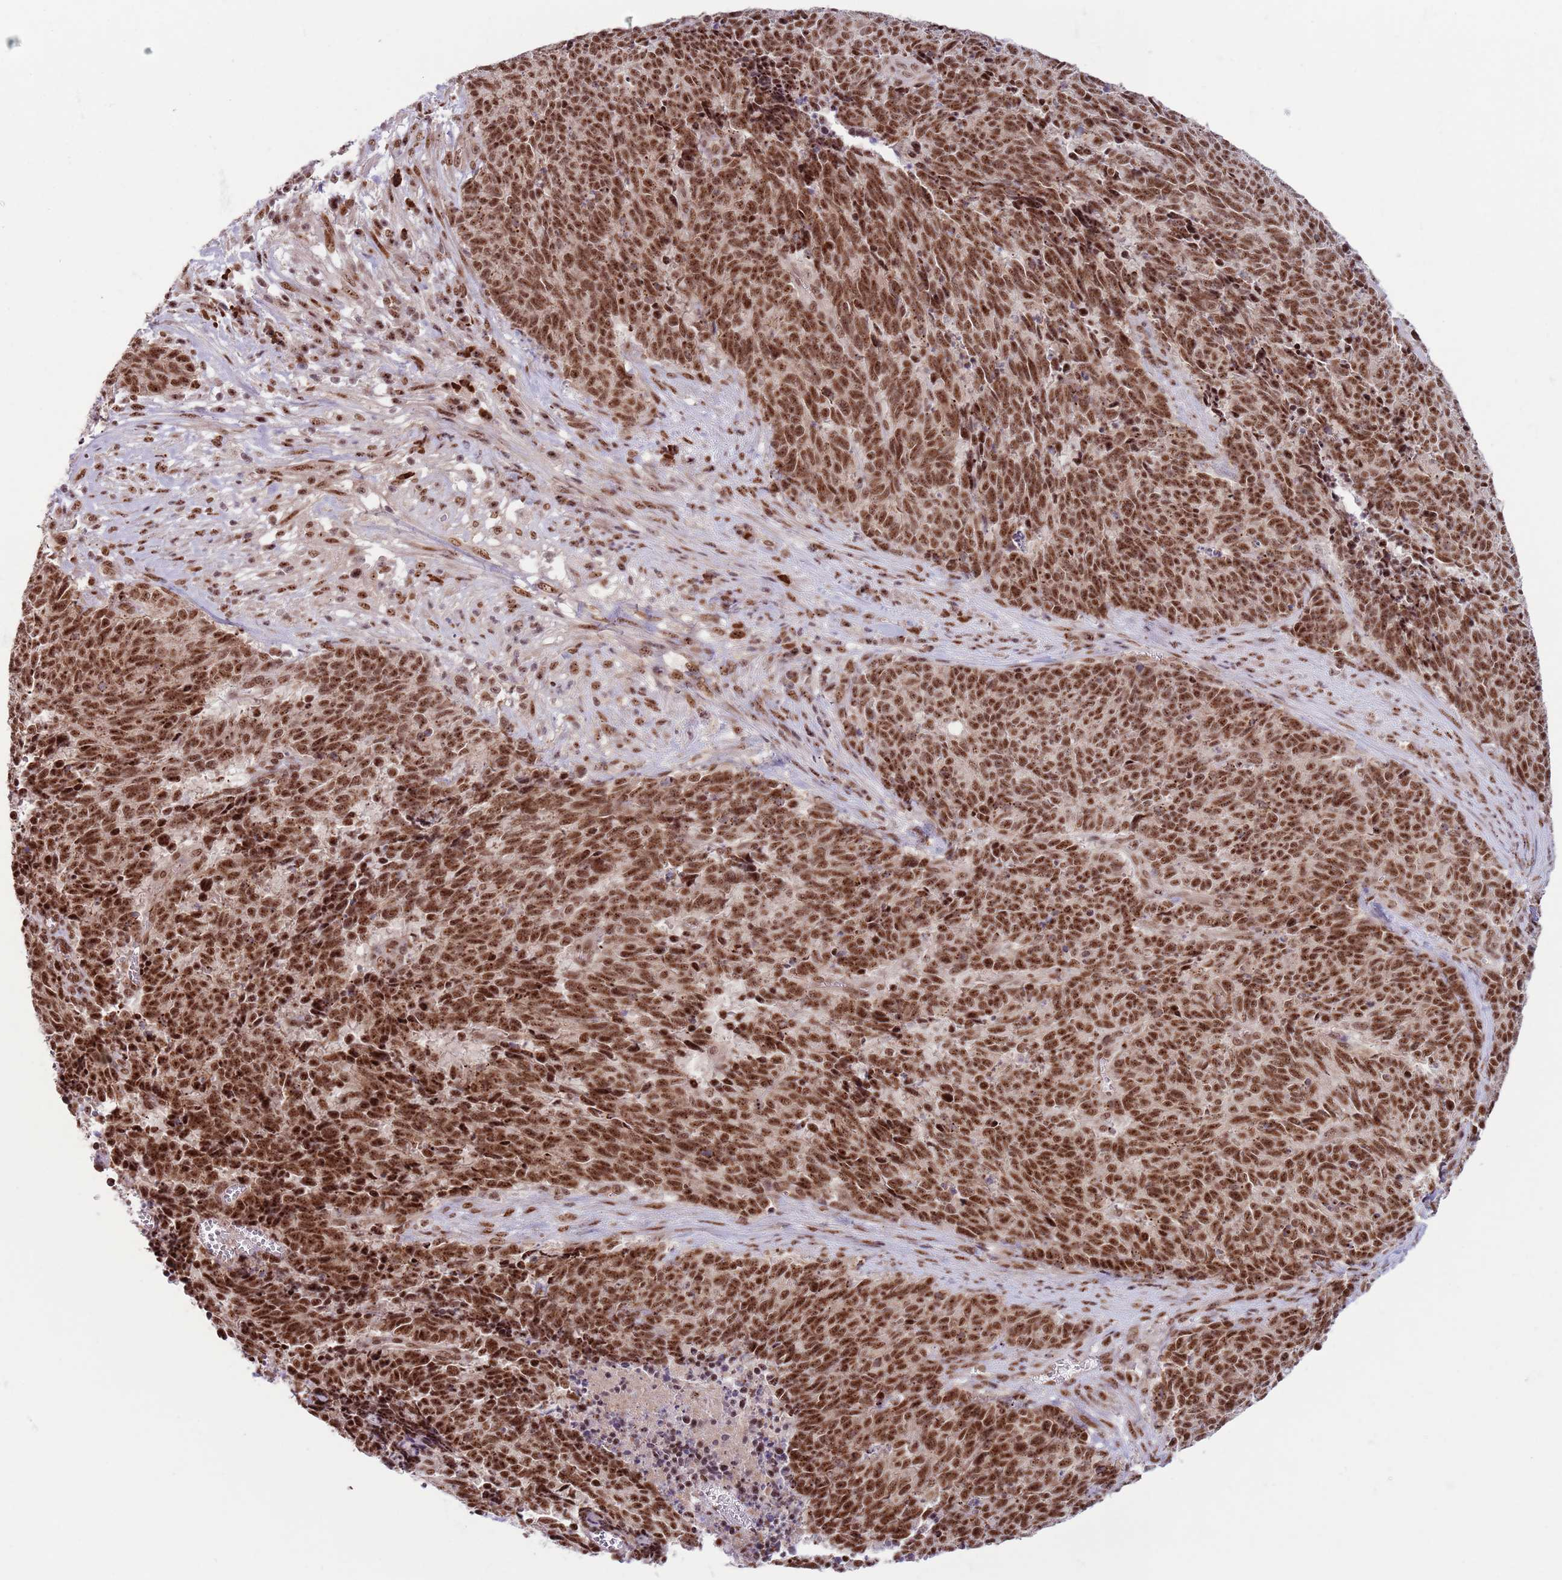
{"staining": {"intensity": "strong", "quantity": ">75%", "location": "nuclear"}, "tissue": "cervical cancer", "cell_type": "Tumor cells", "image_type": "cancer", "snomed": [{"axis": "morphology", "description": "Squamous cell carcinoma, NOS"}, {"axis": "topography", "description": "Cervix"}], "caption": "There is high levels of strong nuclear positivity in tumor cells of cervical cancer, as demonstrated by immunohistochemical staining (brown color).", "gene": "SIPA1L3", "patient": {"sex": "female", "age": 29}}